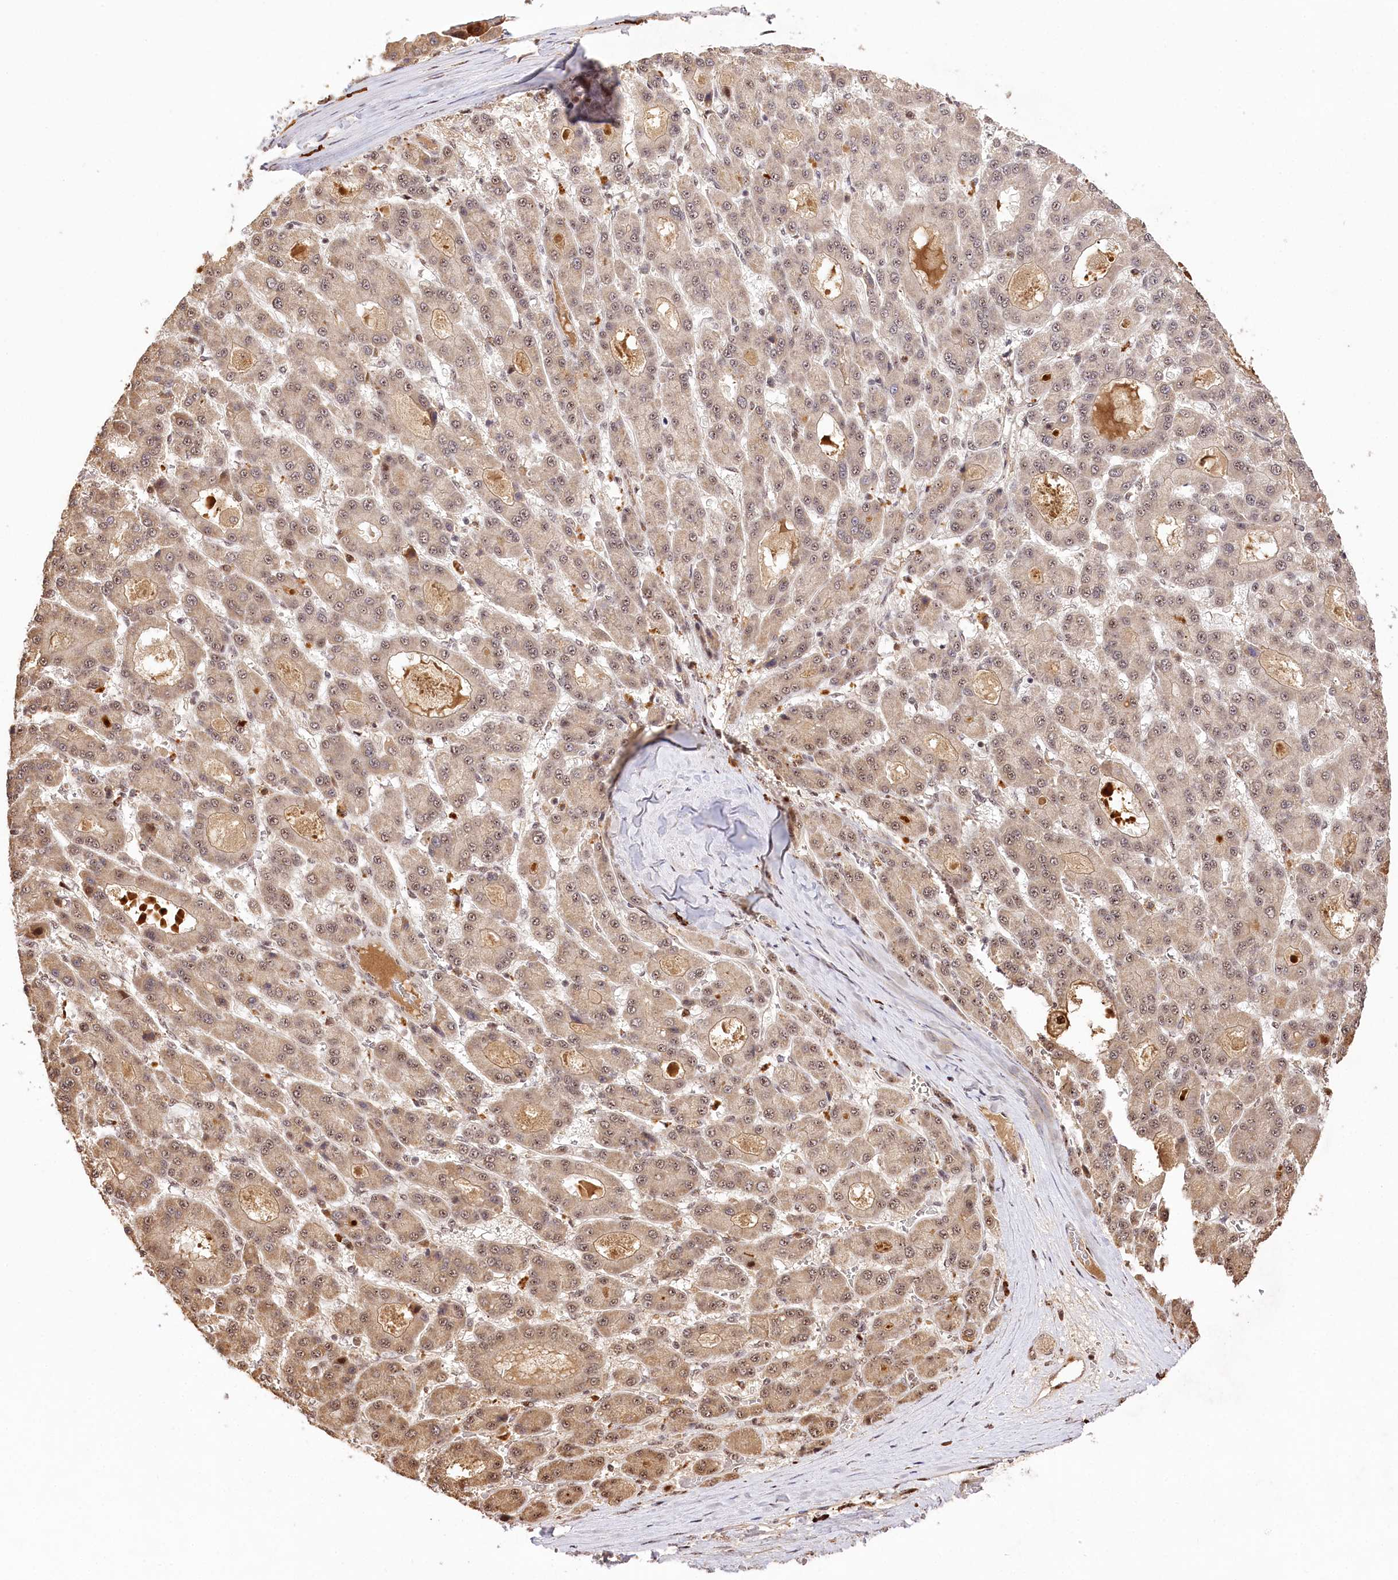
{"staining": {"intensity": "weak", "quantity": ">75%", "location": "cytoplasmic/membranous,nuclear"}, "tissue": "liver cancer", "cell_type": "Tumor cells", "image_type": "cancer", "snomed": [{"axis": "morphology", "description": "Carcinoma, Hepatocellular, NOS"}, {"axis": "topography", "description": "Liver"}], "caption": "A high-resolution image shows immunohistochemistry staining of liver hepatocellular carcinoma, which reveals weak cytoplasmic/membranous and nuclear staining in about >75% of tumor cells. The staining was performed using DAB to visualize the protein expression in brown, while the nuclei were stained in blue with hematoxylin (Magnification: 20x).", "gene": "PYROXD1", "patient": {"sex": "male", "age": 70}}